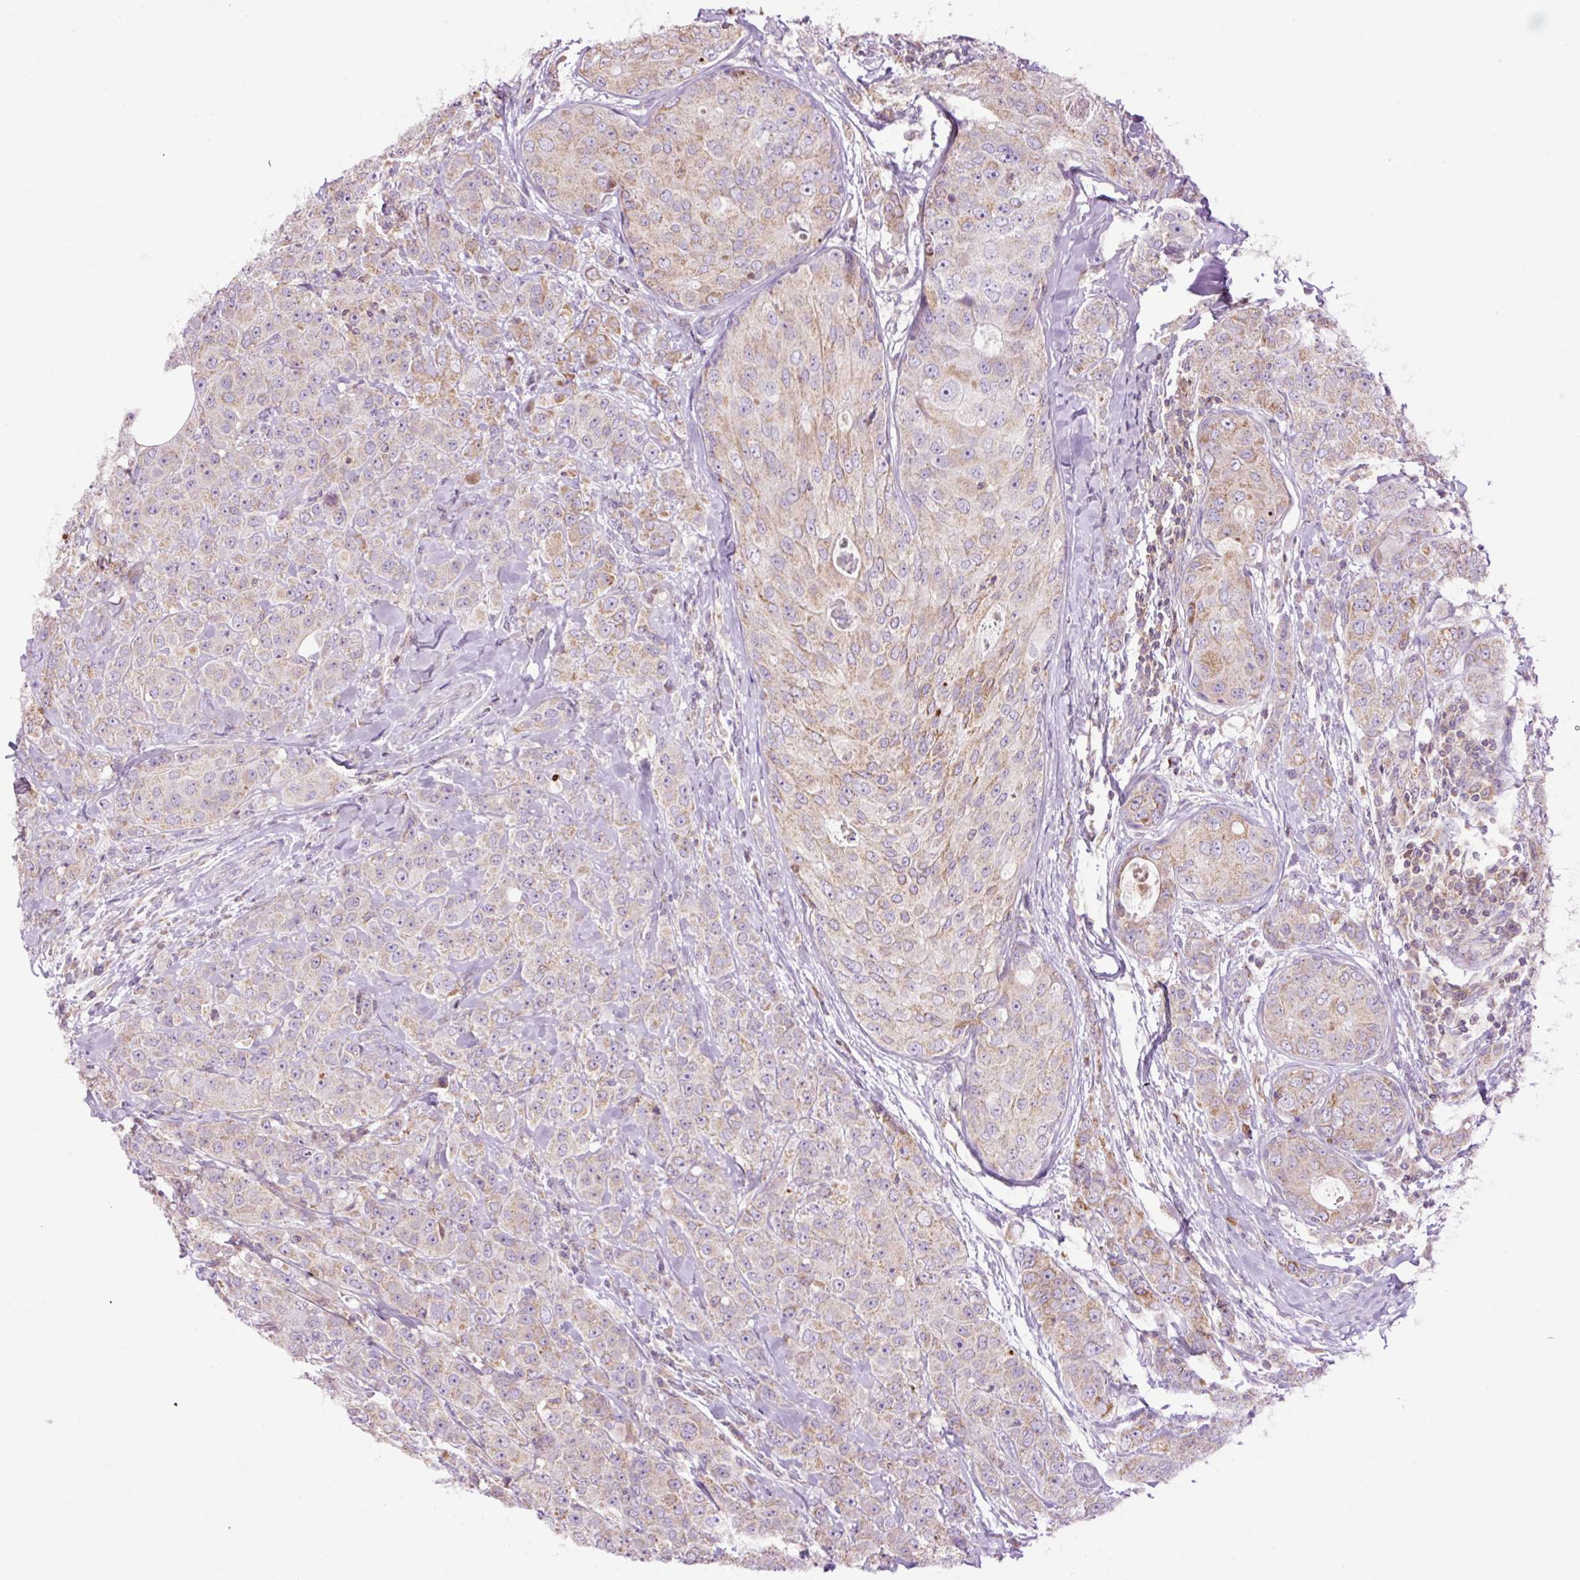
{"staining": {"intensity": "weak", "quantity": ">75%", "location": "cytoplasmic/membranous"}, "tissue": "breast cancer", "cell_type": "Tumor cells", "image_type": "cancer", "snomed": [{"axis": "morphology", "description": "Duct carcinoma"}, {"axis": "topography", "description": "Breast"}], "caption": "Brown immunohistochemical staining in human invasive ductal carcinoma (breast) displays weak cytoplasmic/membranous staining in about >75% of tumor cells.", "gene": "CD83", "patient": {"sex": "female", "age": 43}}